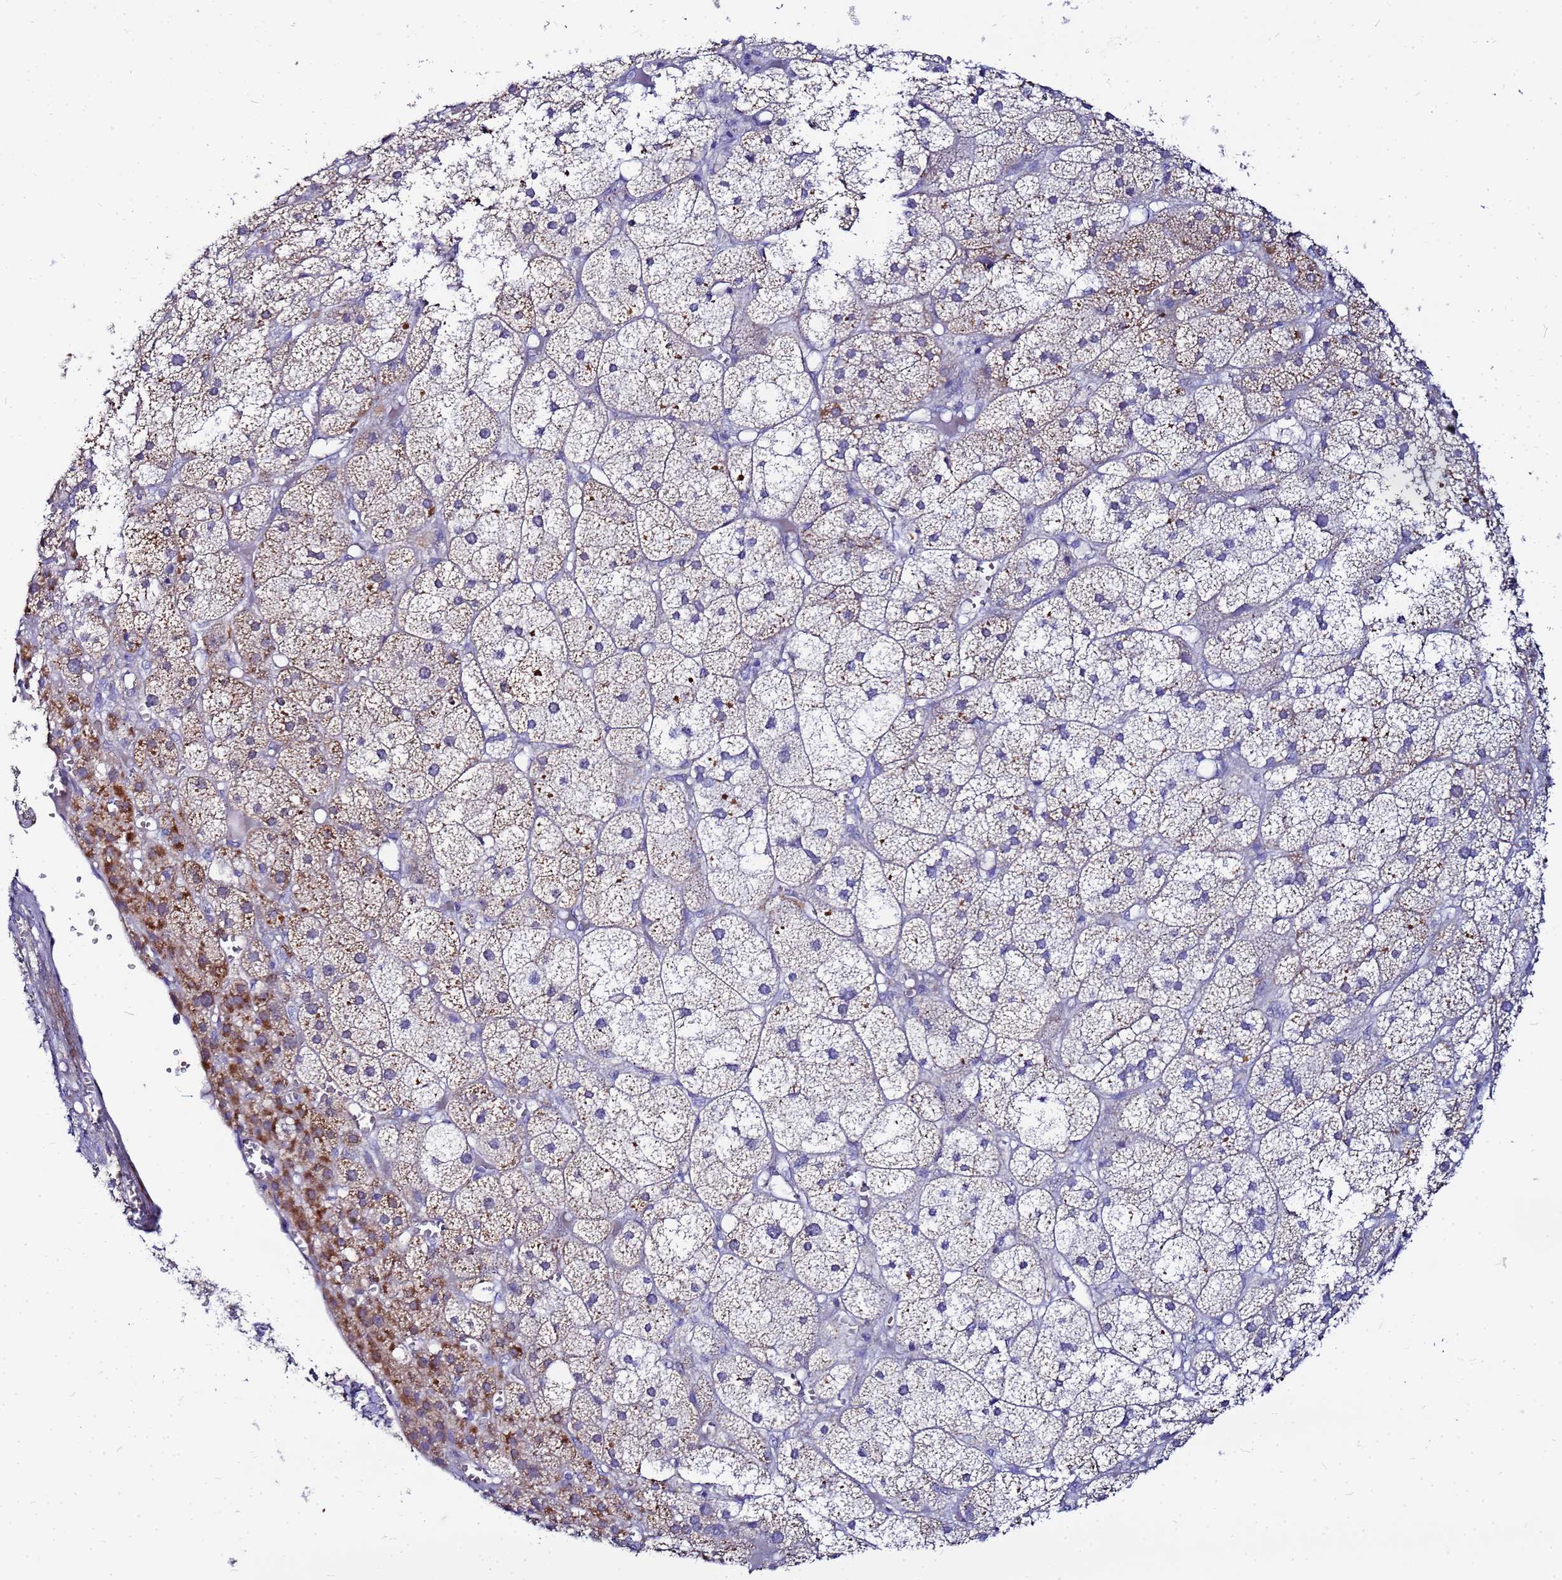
{"staining": {"intensity": "strong", "quantity": "25%-75%", "location": "cytoplasmic/membranous"}, "tissue": "adrenal gland", "cell_type": "Glandular cells", "image_type": "normal", "snomed": [{"axis": "morphology", "description": "Normal tissue, NOS"}, {"axis": "topography", "description": "Adrenal gland"}], "caption": "Adrenal gland stained with DAB immunohistochemistry (IHC) demonstrates high levels of strong cytoplasmic/membranous staining in about 25%-75% of glandular cells. The protein is shown in brown color, while the nuclei are stained blue.", "gene": "FAHD2A", "patient": {"sex": "female", "age": 61}}